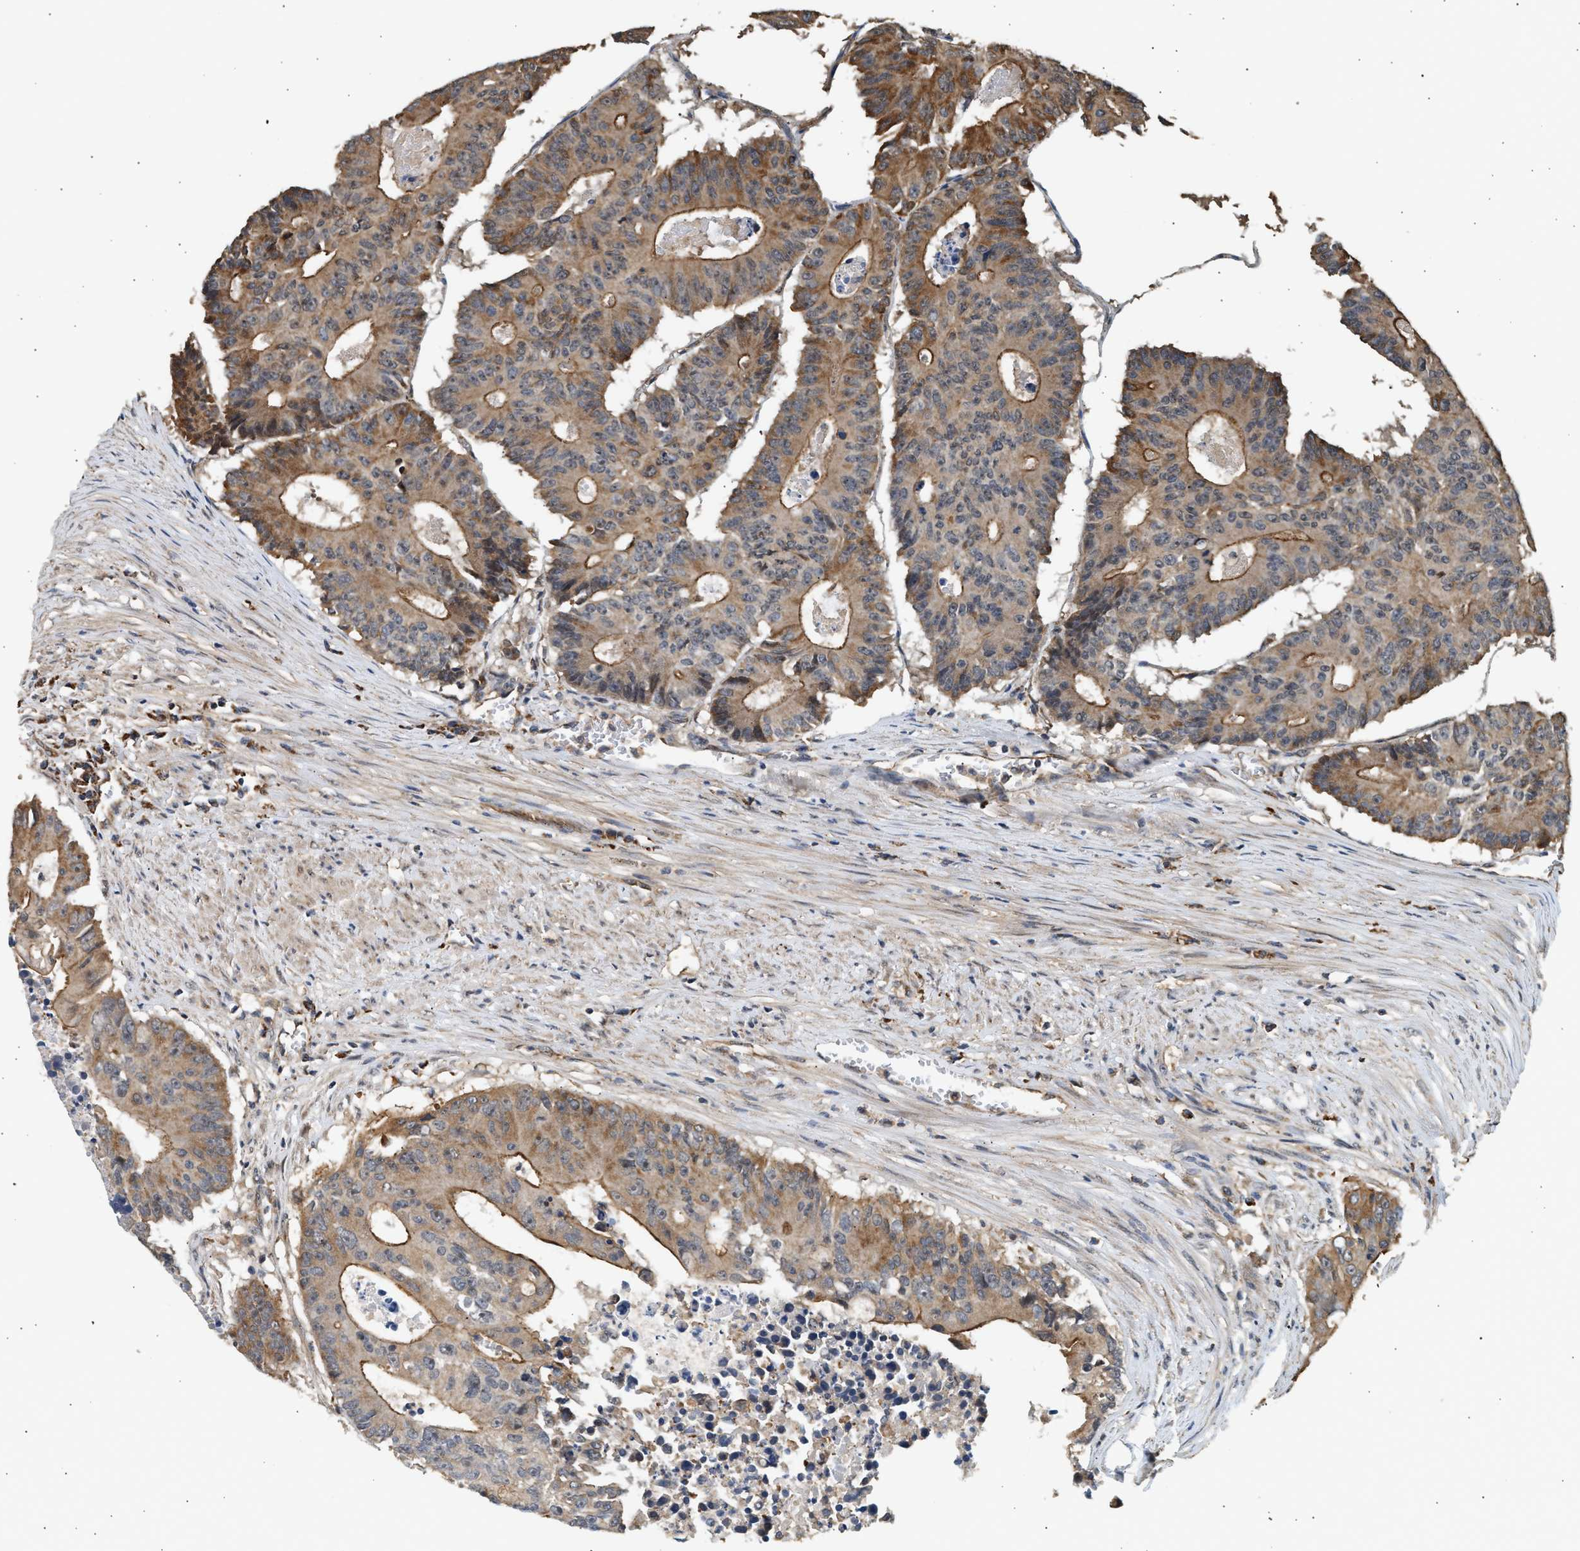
{"staining": {"intensity": "moderate", "quantity": ">75%", "location": "cytoplasmic/membranous"}, "tissue": "colorectal cancer", "cell_type": "Tumor cells", "image_type": "cancer", "snomed": [{"axis": "morphology", "description": "Adenocarcinoma, NOS"}, {"axis": "topography", "description": "Colon"}], "caption": "Protein expression analysis of colorectal cancer (adenocarcinoma) exhibits moderate cytoplasmic/membranous staining in about >75% of tumor cells. The protein is stained brown, and the nuclei are stained in blue (DAB (3,3'-diaminobenzidine) IHC with brightfield microscopy, high magnification).", "gene": "DUSP14", "patient": {"sex": "male", "age": 87}}